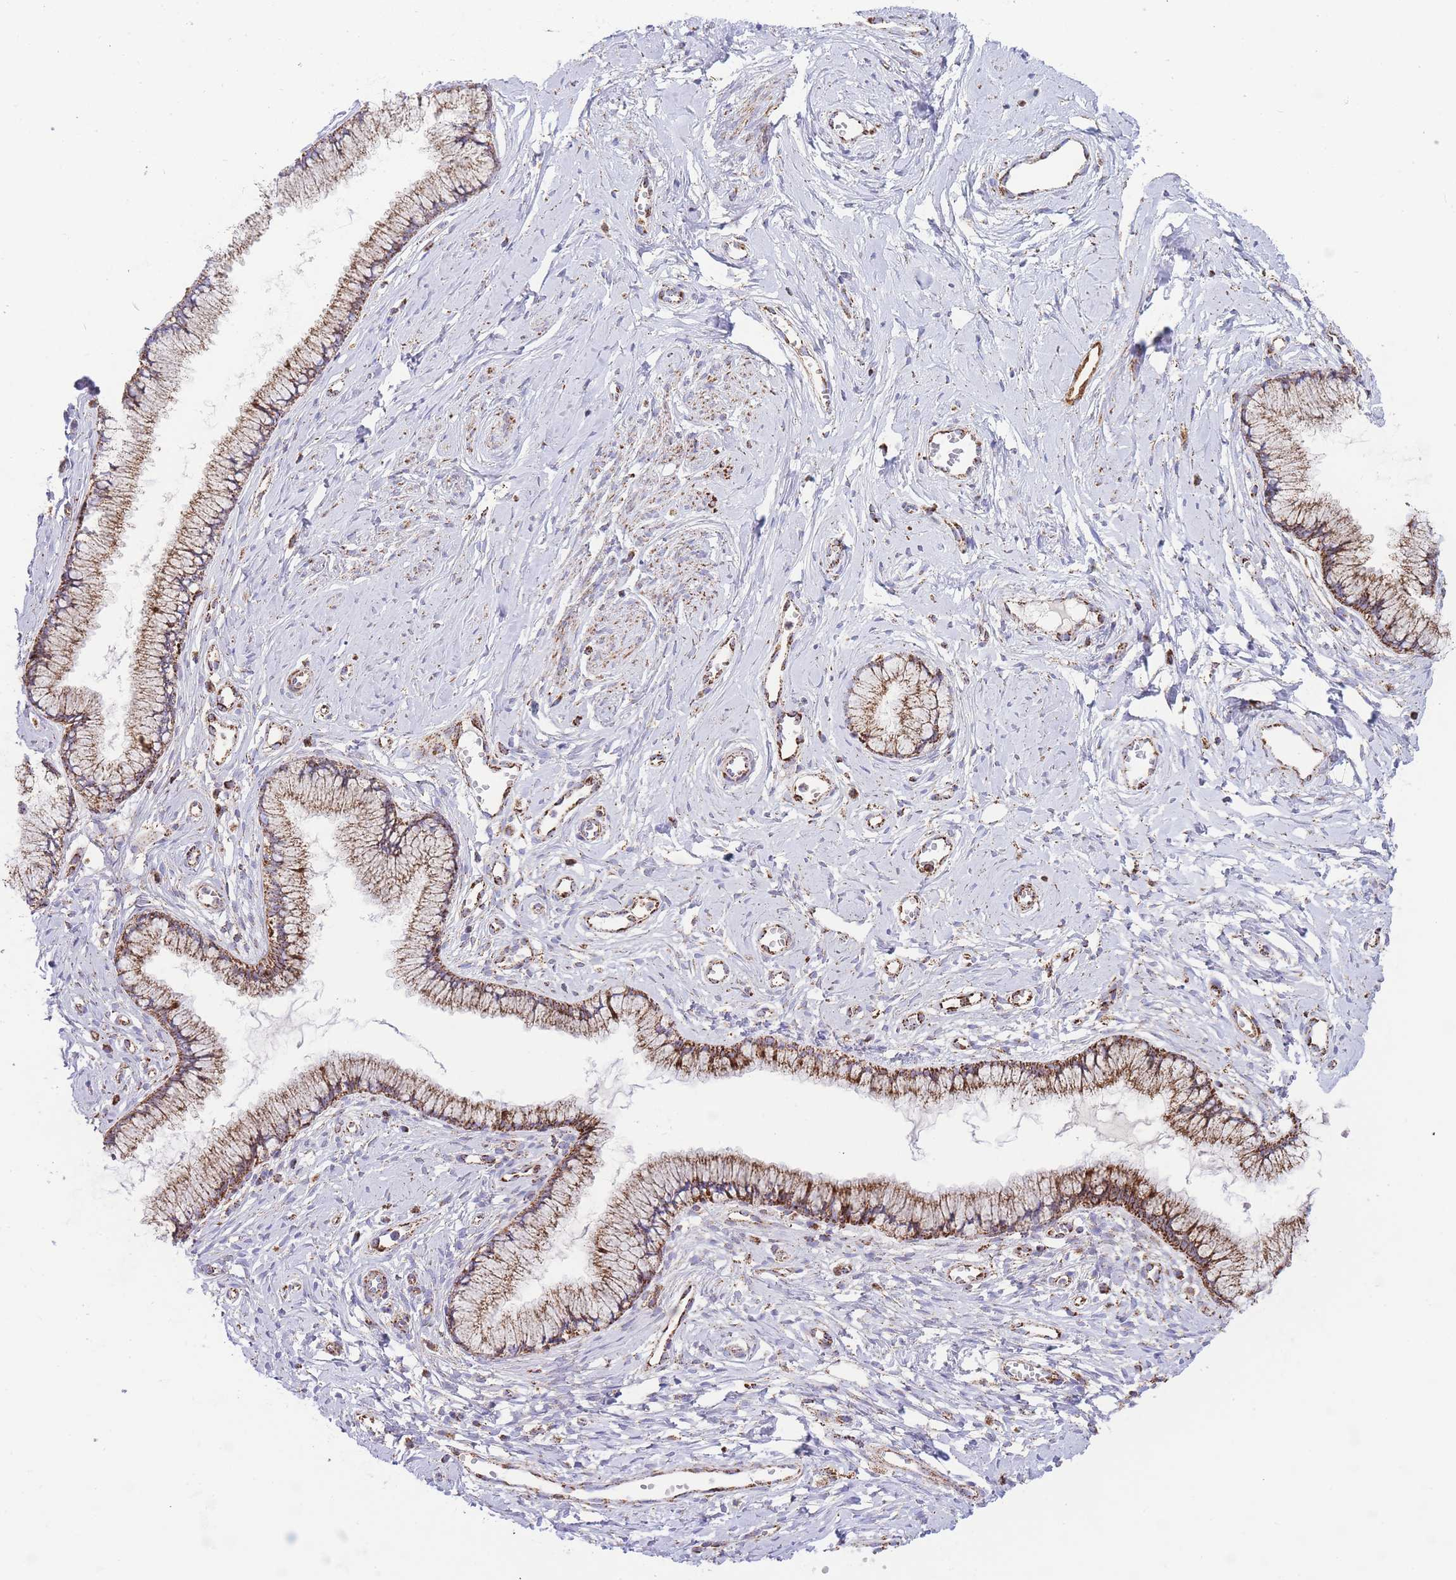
{"staining": {"intensity": "moderate", "quantity": ">75%", "location": "cytoplasmic/membranous"}, "tissue": "cervix", "cell_type": "Glandular cells", "image_type": "normal", "snomed": [{"axis": "morphology", "description": "Normal tissue, NOS"}, {"axis": "topography", "description": "Cervix"}], "caption": "A photomicrograph showing moderate cytoplasmic/membranous positivity in about >75% of glandular cells in unremarkable cervix, as visualized by brown immunohistochemical staining.", "gene": "GSTM1", "patient": {"sex": "female", "age": 40}}